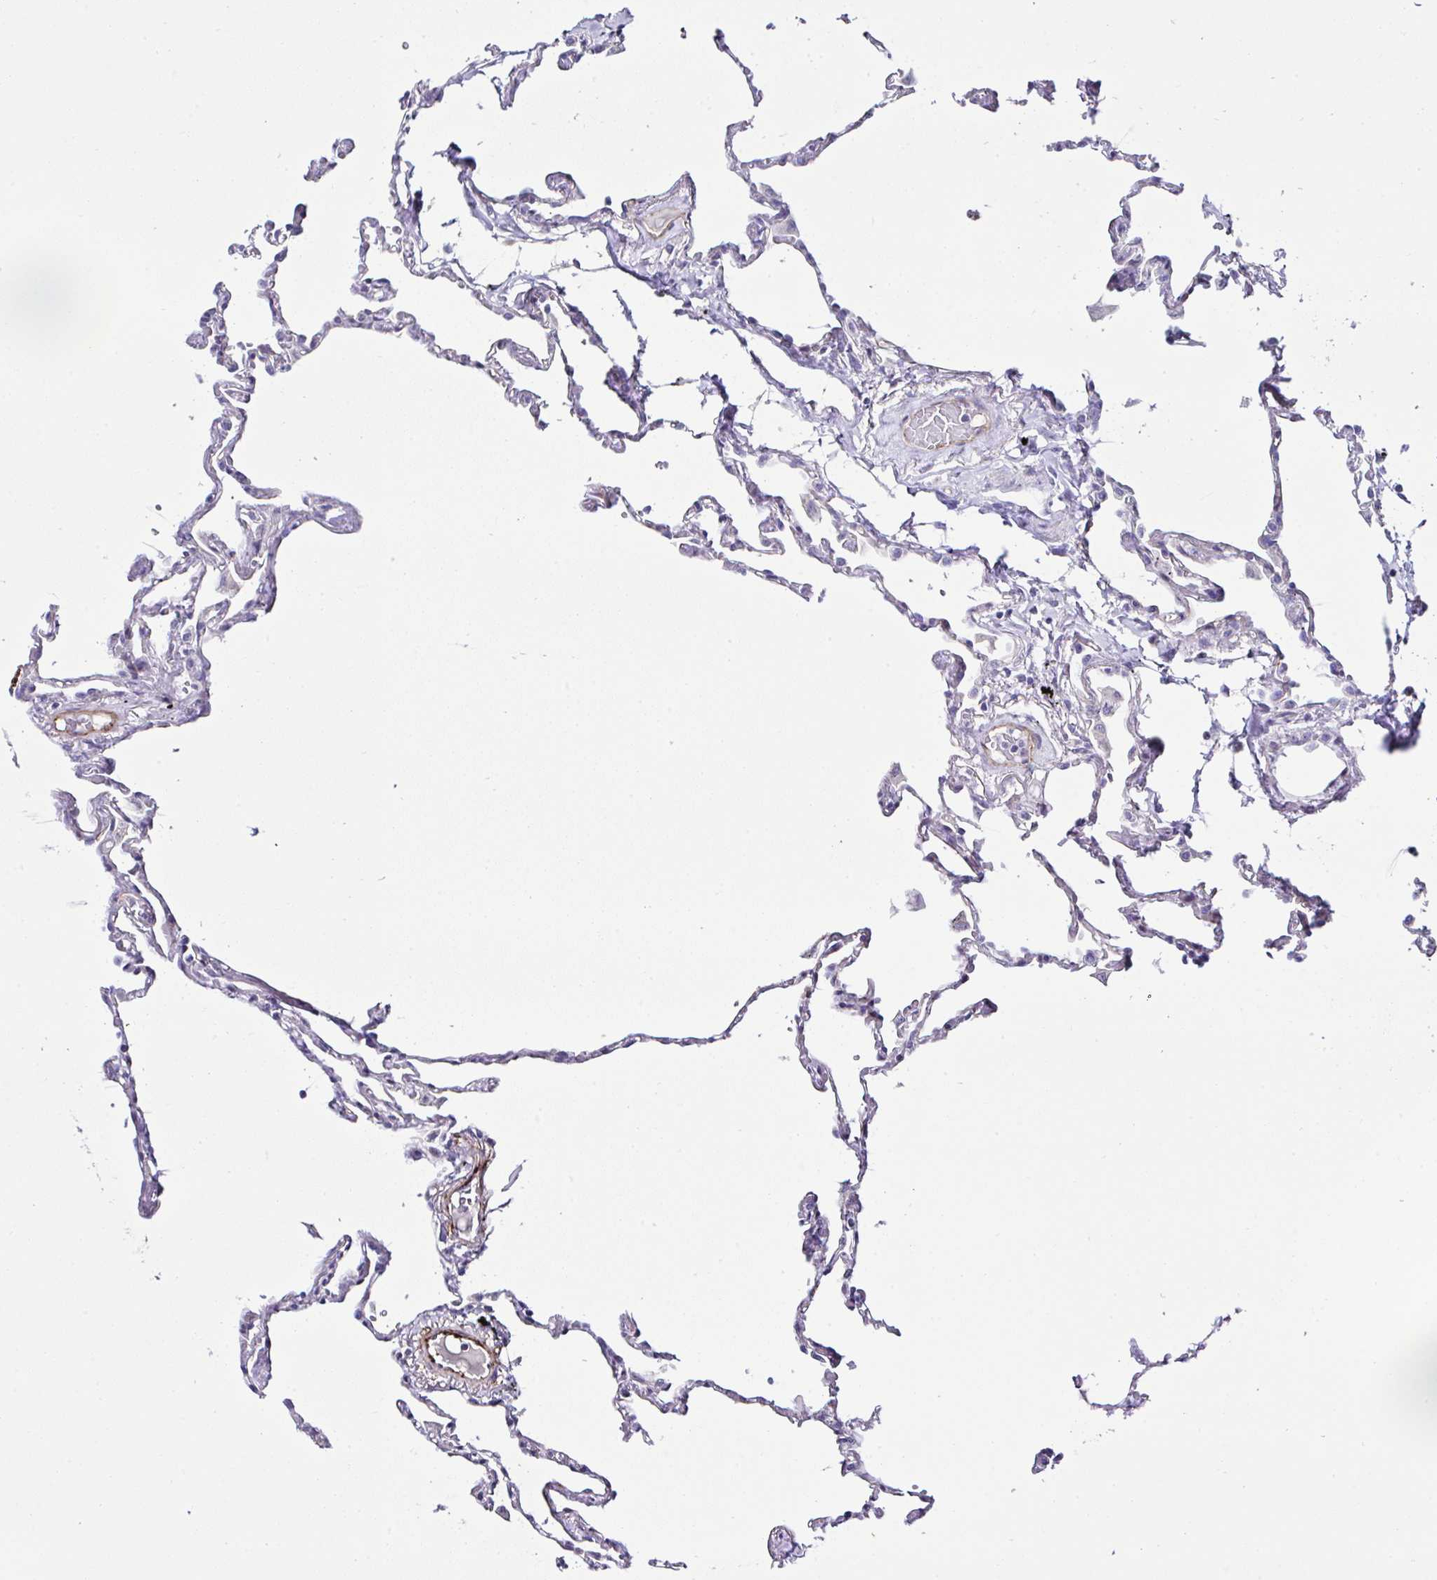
{"staining": {"intensity": "negative", "quantity": "none", "location": "none"}, "tissue": "lung", "cell_type": "Alveolar cells", "image_type": "normal", "snomed": [{"axis": "morphology", "description": "Normal tissue, NOS"}, {"axis": "topography", "description": "Lung"}], "caption": "A micrograph of lung stained for a protein displays no brown staining in alveolar cells.", "gene": "FBXO34", "patient": {"sex": "female", "age": 67}}